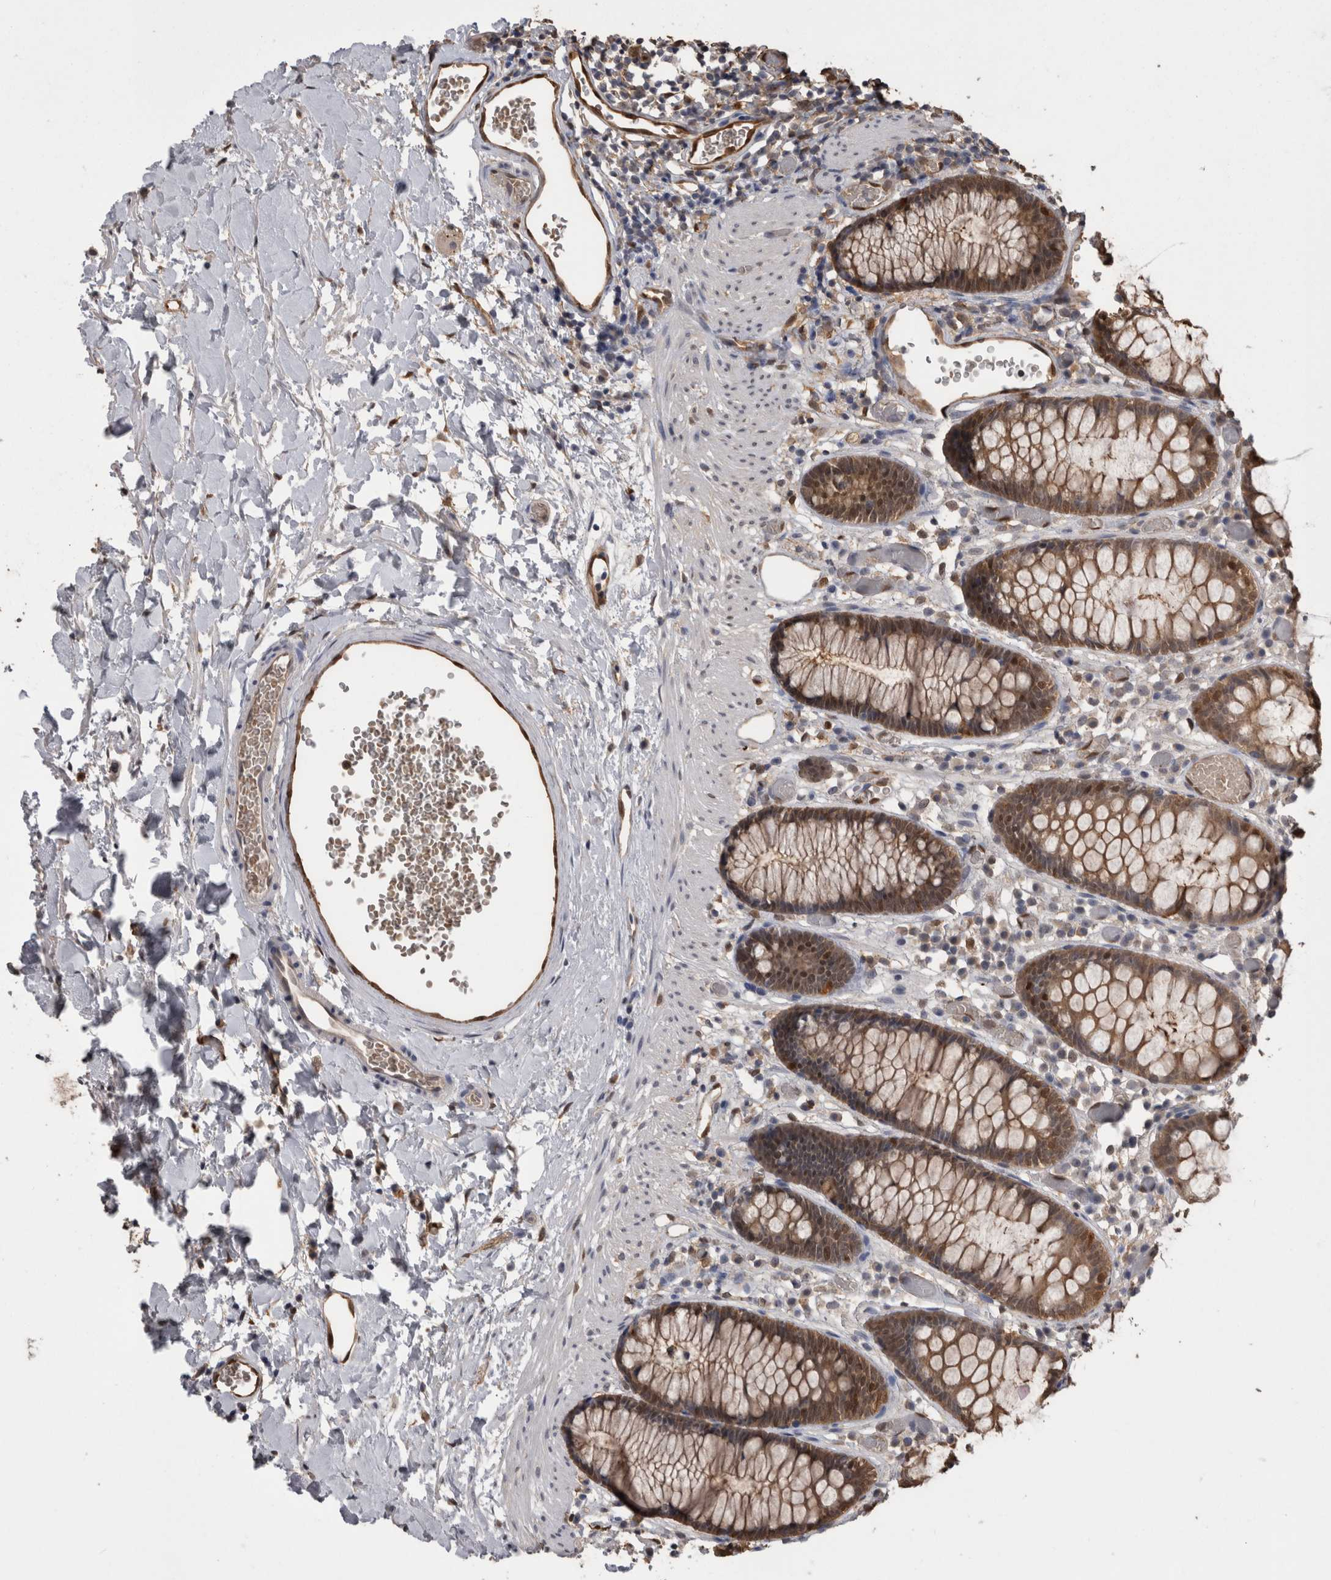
{"staining": {"intensity": "moderate", "quantity": ">75%", "location": "cytoplasmic/membranous"}, "tissue": "colon", "cell_type": "Endothelial cells", "image_type": "normal", "snomed": [{"axis": "morphology", "description": "Normal tissue, NOS"}, {"axis": "topography", "description": "Colon"}], "caption": "Moderate cytoplasmic/membranous protein positivity is present in about >75% of endothelial cells in colon.", "gene": "LXN", "patient": {"sex": "male", "age": 14}}